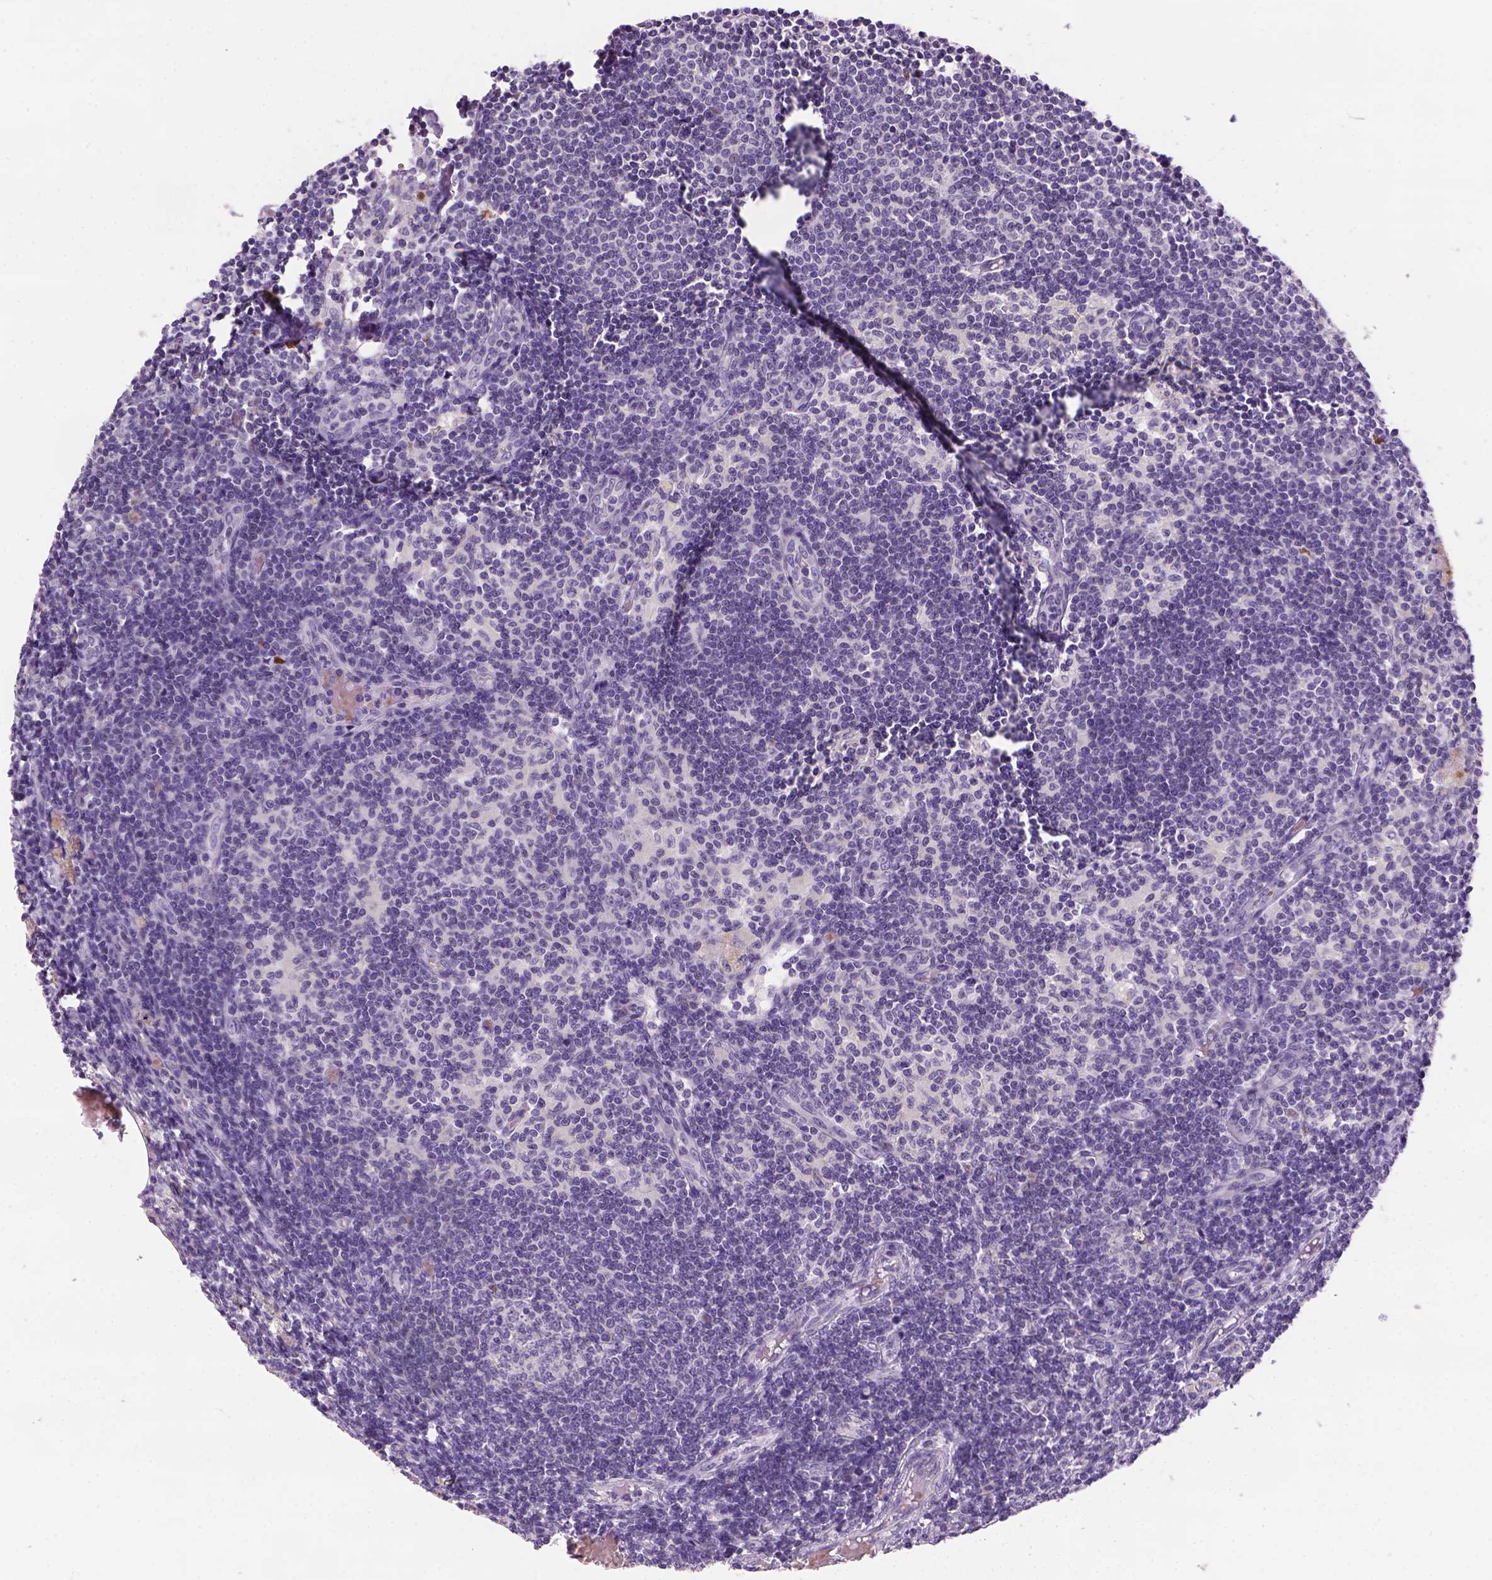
{"staining": {"intensity": "negative", "quantity": "none", "location": "none"}, "tissue": "lymph node", "cell_type": "Non-germinal center cells", "image_type": "normal", "snomed": [{"axis": "morphology", "description": "Normal tissue, NOS"}, {"axis": "topography", "description": "Lymph node"}], "caption": "There is no significant staining in non-germinal center cells of lymph node. Nuclei are stained in blue.", "gene": "ZMAT4", "patient": {"sex": "female", "age": 69}}